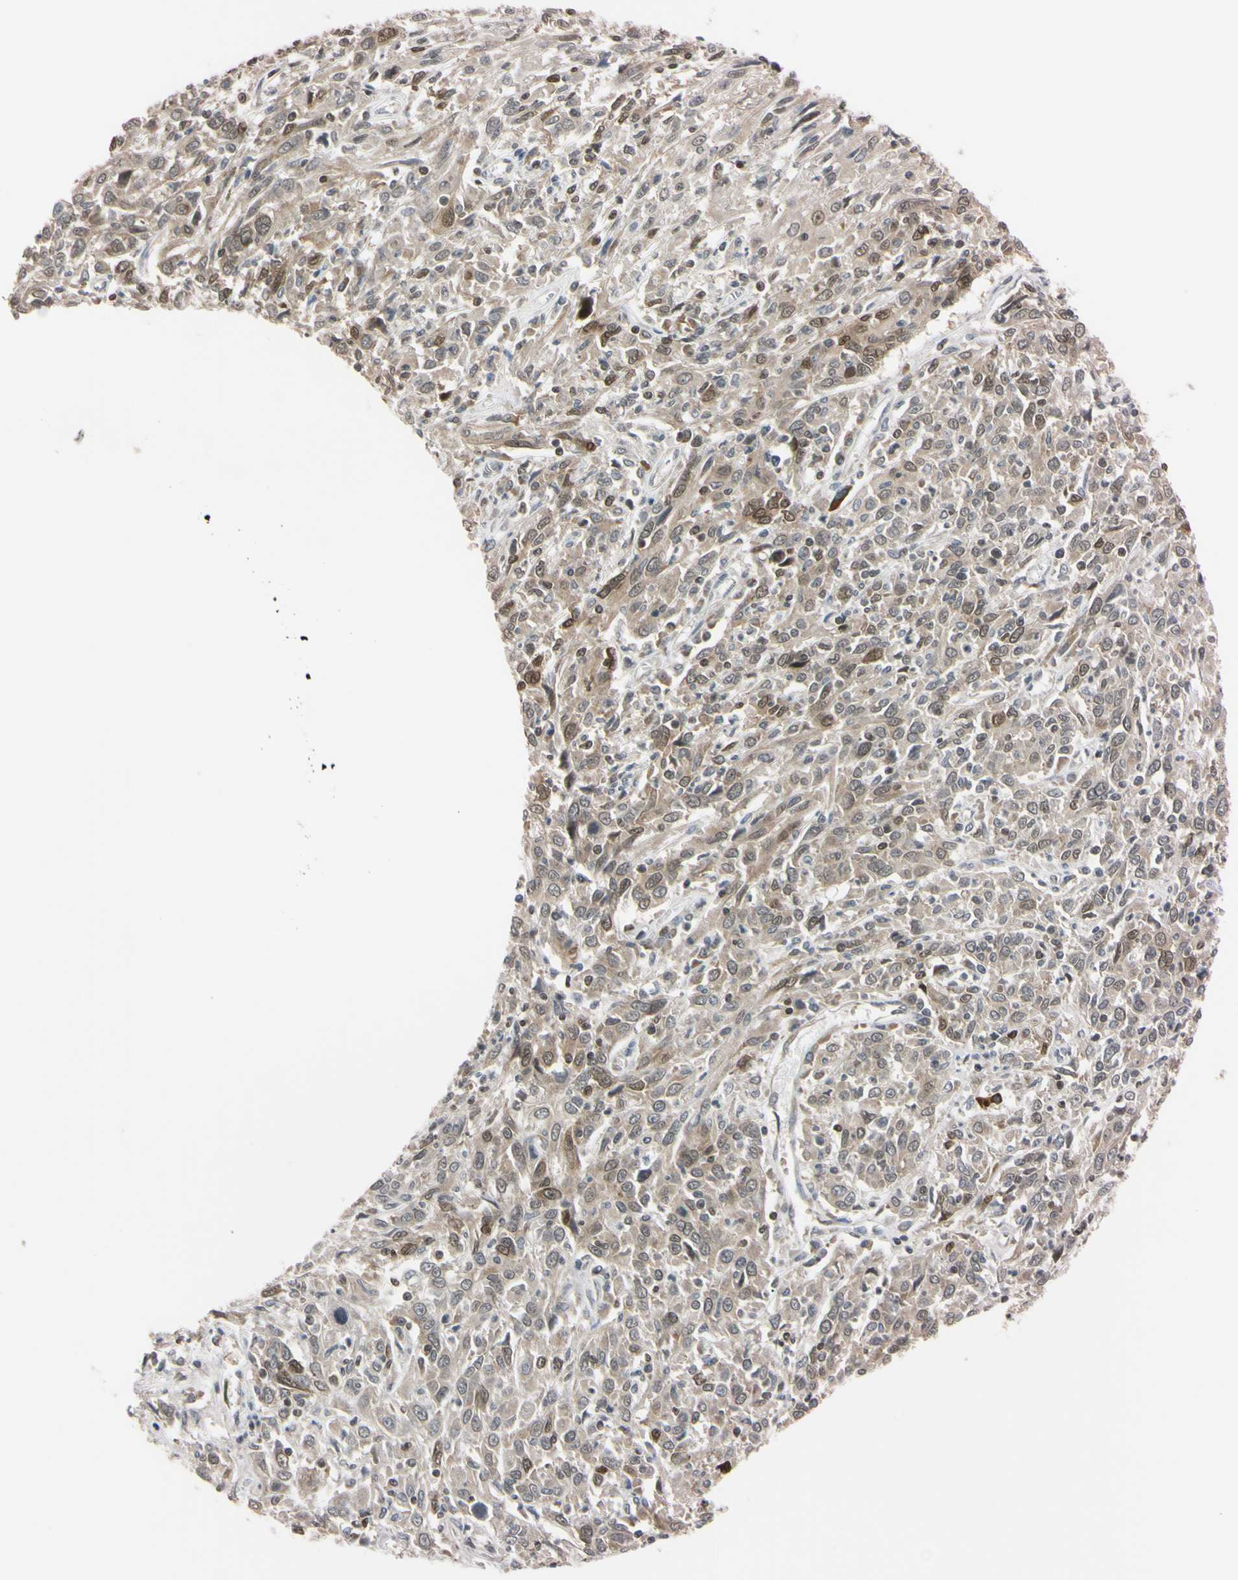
{"staining": {"intensity": "weak", "quantity": ">75%", "location": "cytoplasmic/membranous"}, "tissue": "cervical cancer", "cell_type": "Tumor cells", "image_type": "cancer", "snomed": [{"axis": "morphology", "description": "Squamous cell carcinoma, NOS"}, {"axis": "topography", "description": "Cervix"}], "caption": "Squamous cell carcinoma (cervical) stained for a protein (brown) exhibits weak cytoplasmic/membranous positive positivity in approximately >75% of tumor cells.", "gene": "UBE2I", "patient": {"sex": "female", "age": 46}}